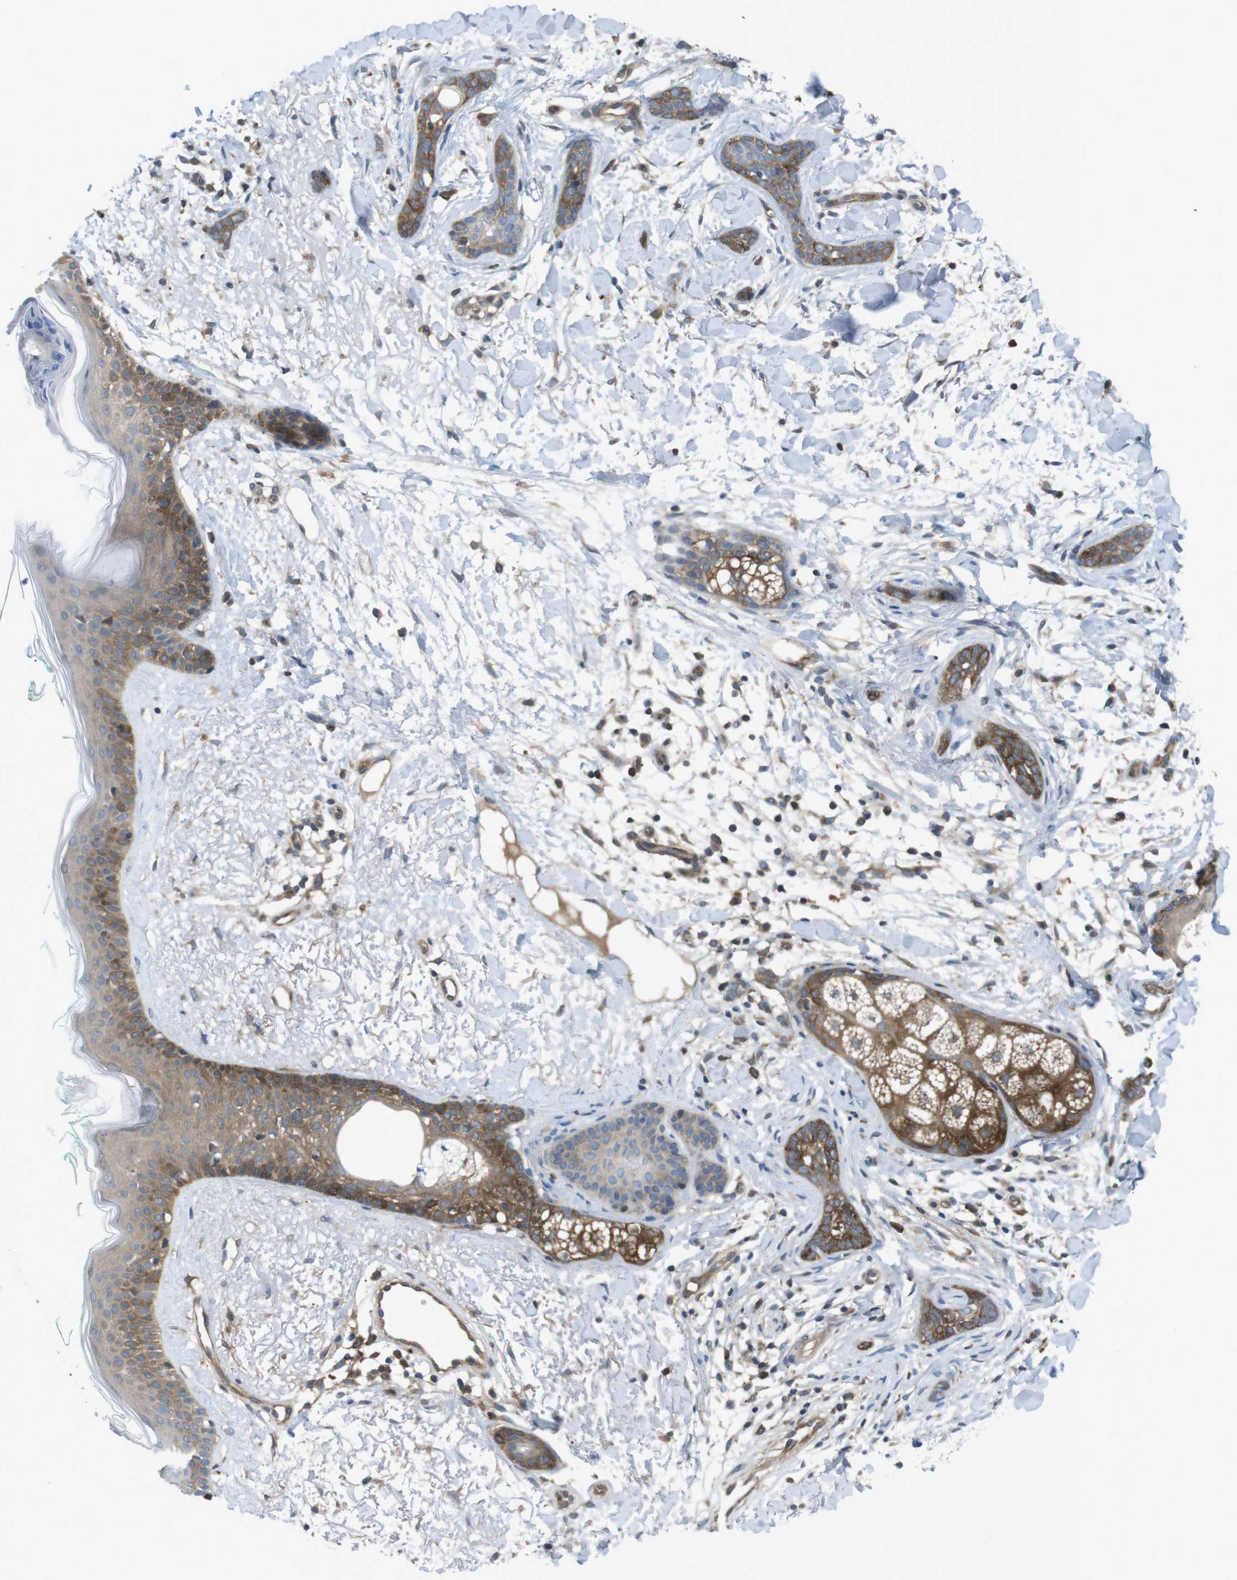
{"staining": {"intensity": "moderate", "quantity": ">75%", "location": "cytoplasmic/membranous"}, "tissue": "skin cancer", "cell_type": "Tumor cells", "image_type": "cancer", "snomed": [{"axis": "morphology", "description": "Basal cell carcinoma"}, {"axis": "morphology", "description": "Adnexal tumor, benign"}, {"axis": "topography", "description": "Skin"}], "caption": "Immunohistochemical staining of benign adnexal tumor (skin) shows moderate cytoplasmic/membranous protein expression in approximately >75% of tumor cells. (DAB IHC, brown staining for protein, blue staining for nuclei).", "gene": "MTHFD1", "patient": {"sex": "female", "age": 42}}